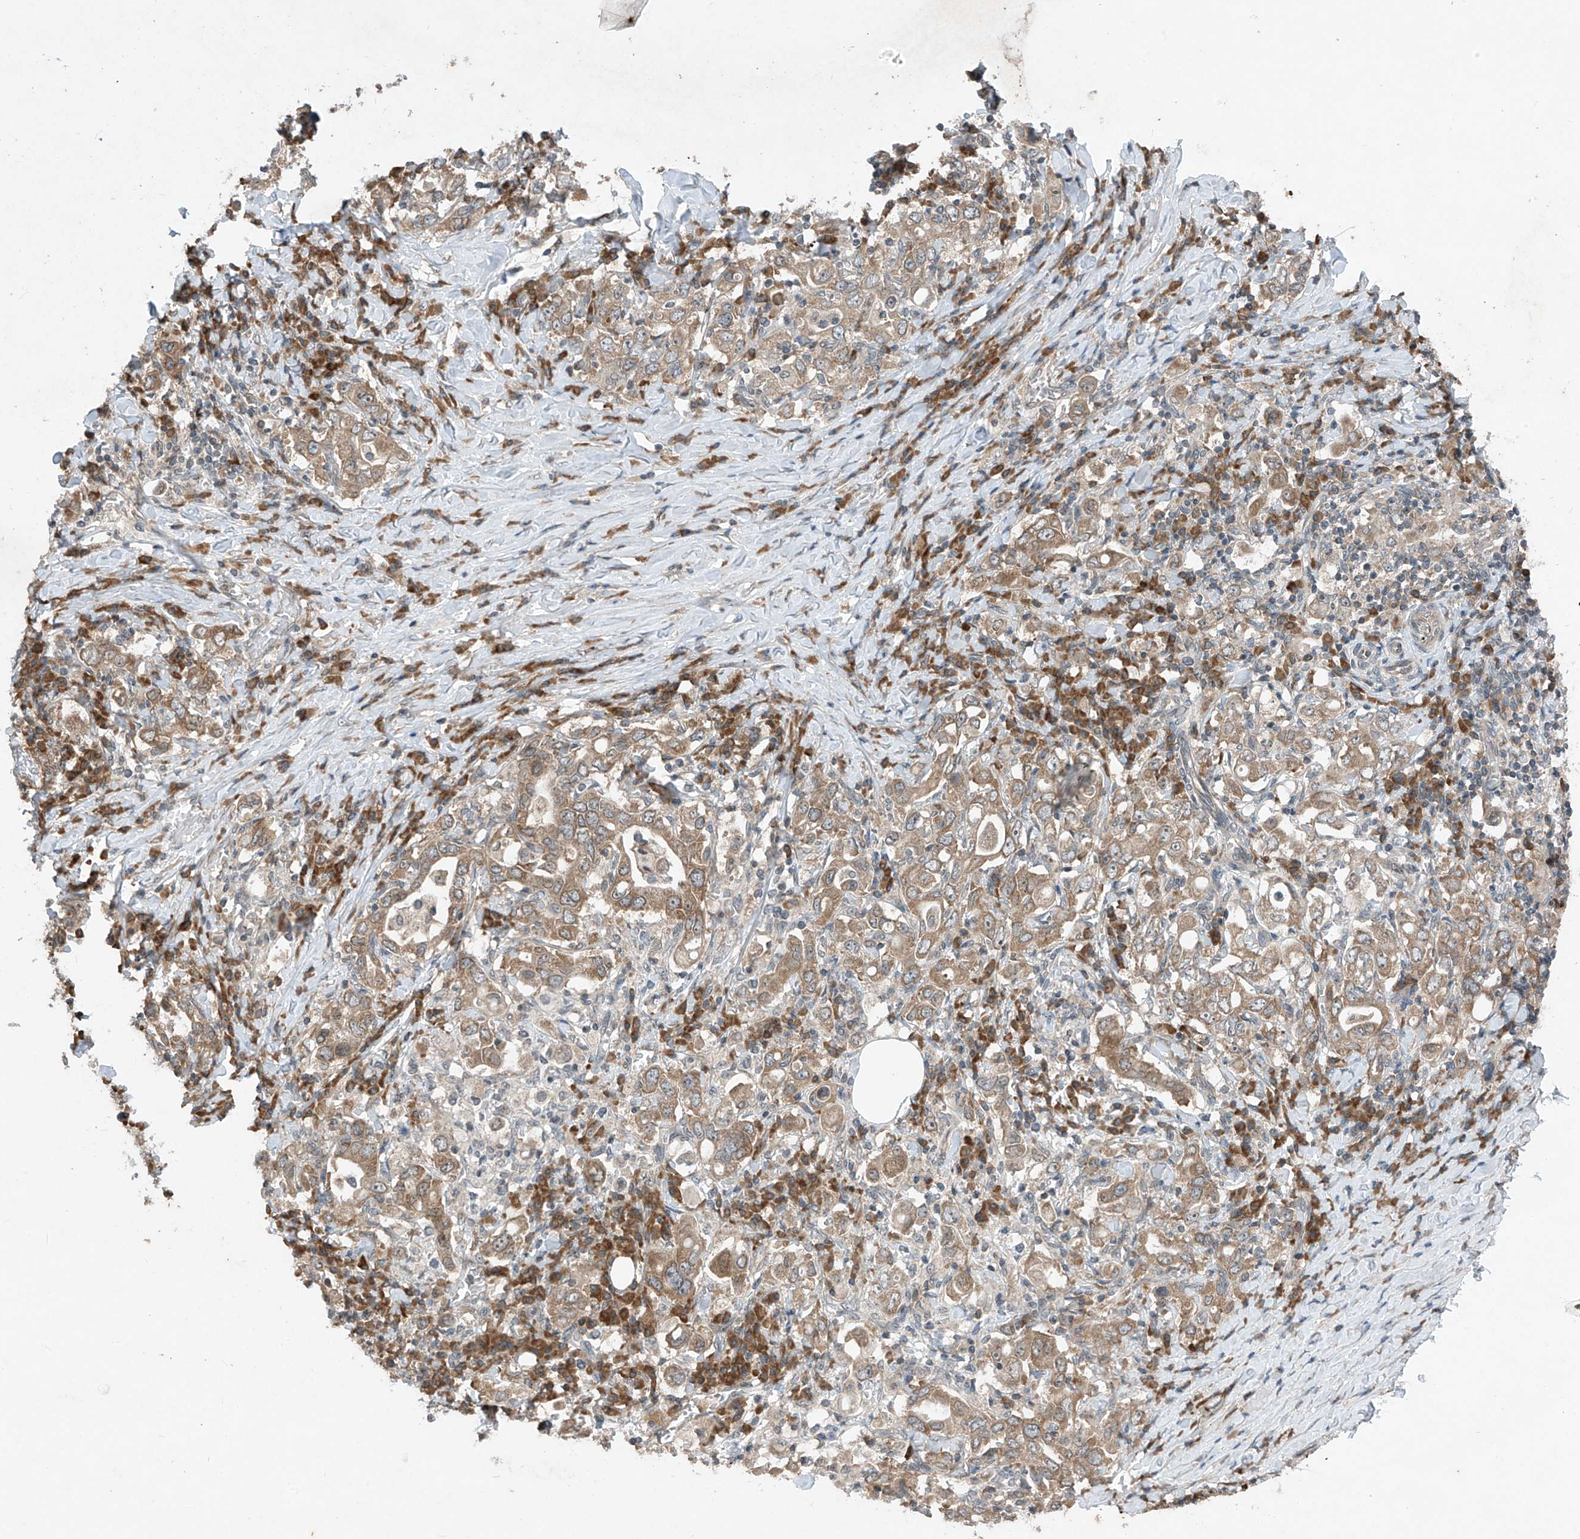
{"staining": {"intensity": "weak", "quantity": ">75%", "location": "cytoplasmic/membranous"}, "tissue": "stomach cancer", "cell_type": "Tumor cells", "image_type": "cancer", "snomed": [{"axis": "morphology", "description": "Adenocarcinoma, NOS"}, {"axis": "topography", "description": "Stomach, upper"}], "caption": "Adenocarcinoma (stomach) stained with a brown dye reveals weak cytoplasmic/membranous positive expression in about >75% of tumor cells.", "gene": "RPL34", "patient": {"sex": "male", "age": 62}}